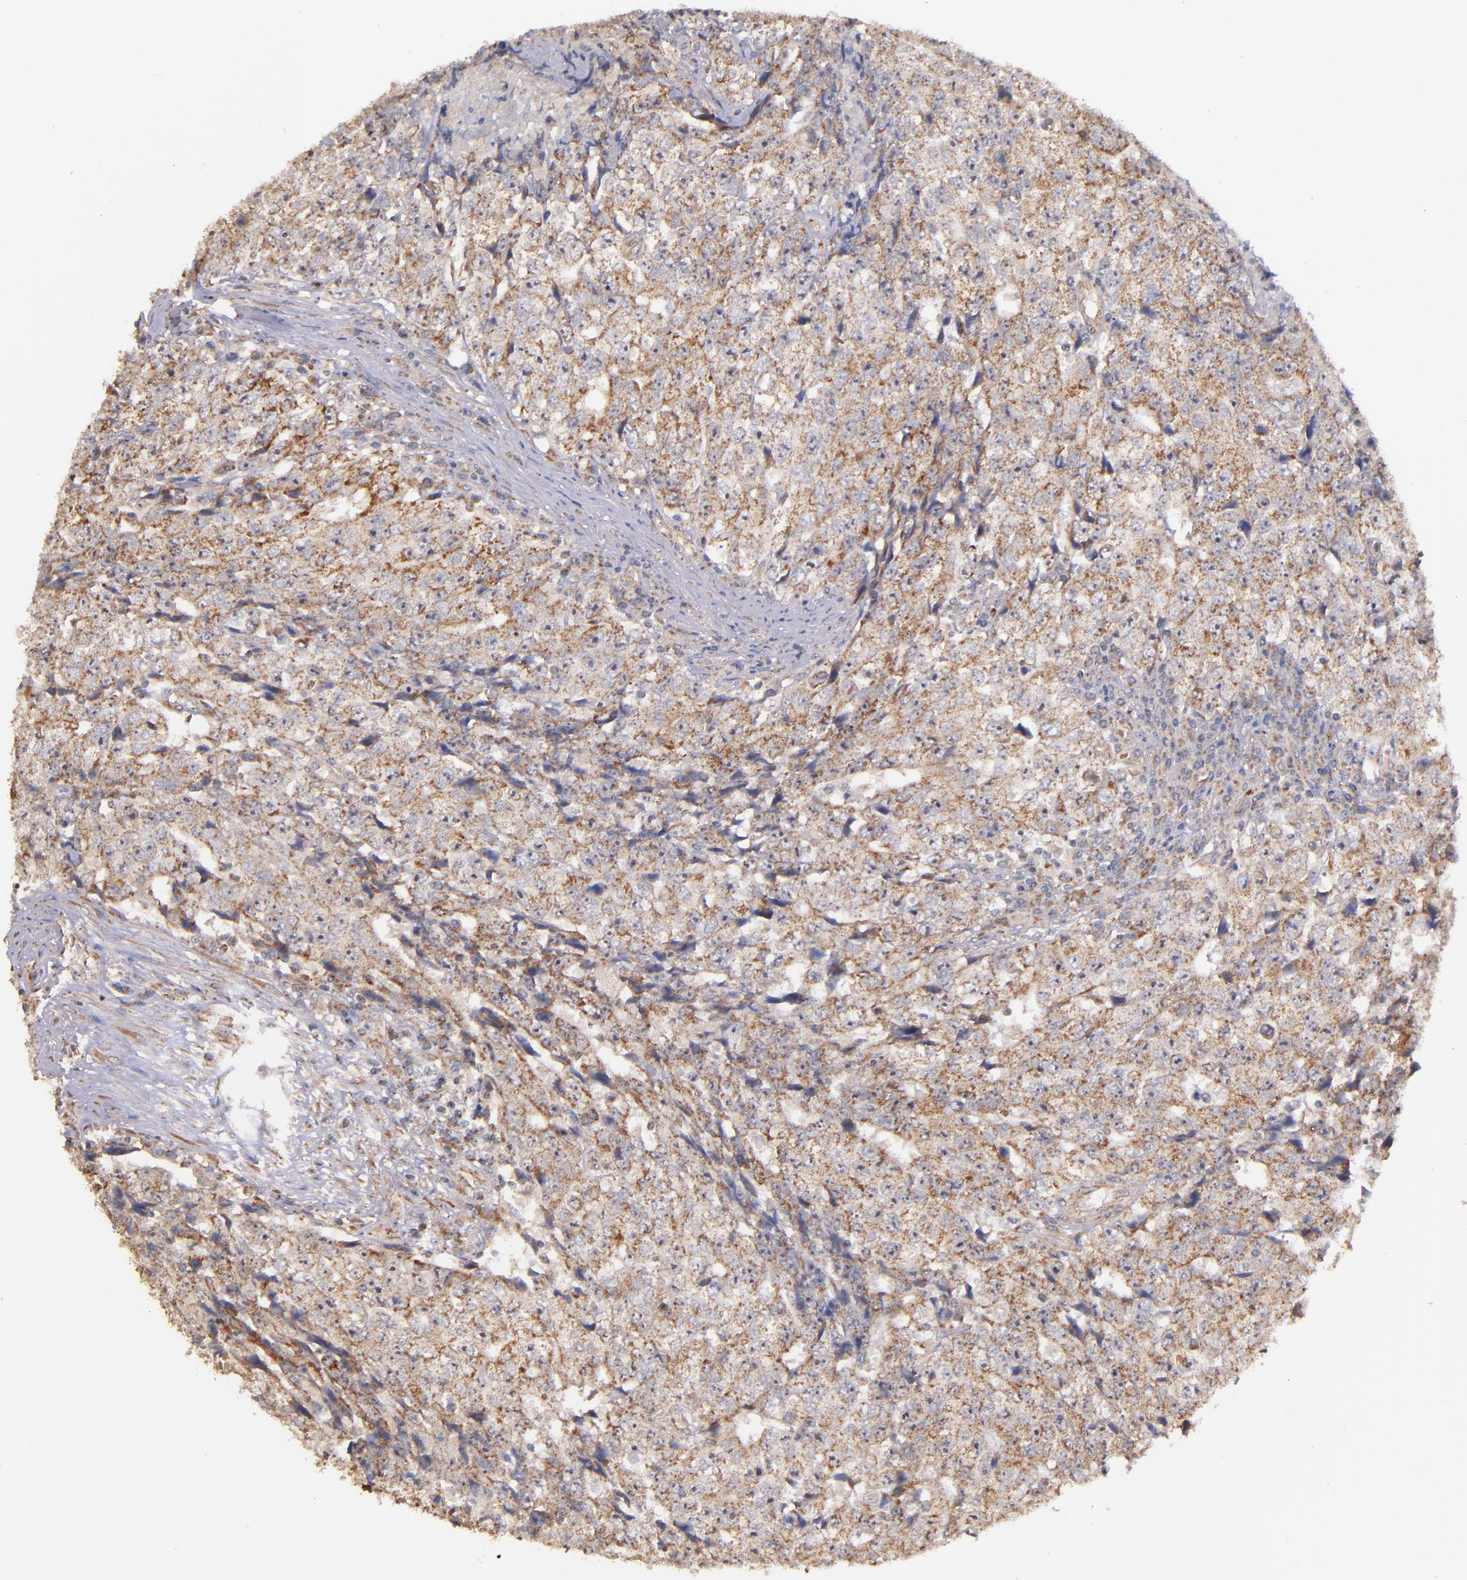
{"staining": {"intensity": "moderate", "quantity": ">75%", "location": "cytoplasmic/membranous"}, "tissue": "testis cancer", "cell_type": "Tumor cells", "image_type": "cancer", "snomed": [{"axis": "morphology", "description": "Necrosis, NOS"}, {"axis": "morphology", "description": "Carcinoma, Embryonal, NOS"}, {"axis": "topography", "description": "Testis"}], "caption": "High-magnification brightfield microscopy of testis embryonal carcinoma stained with DAB (brown) and counterstained with hematoxylin (blue). tumor cells exhibit moderate cytoplasmic/membranous staining is identified in about>75% of cells. (DAB IHC with brightfield microscopy, high magnification).", "gene": "SHC1", "patient": {"sex": "male", "age": 19}}